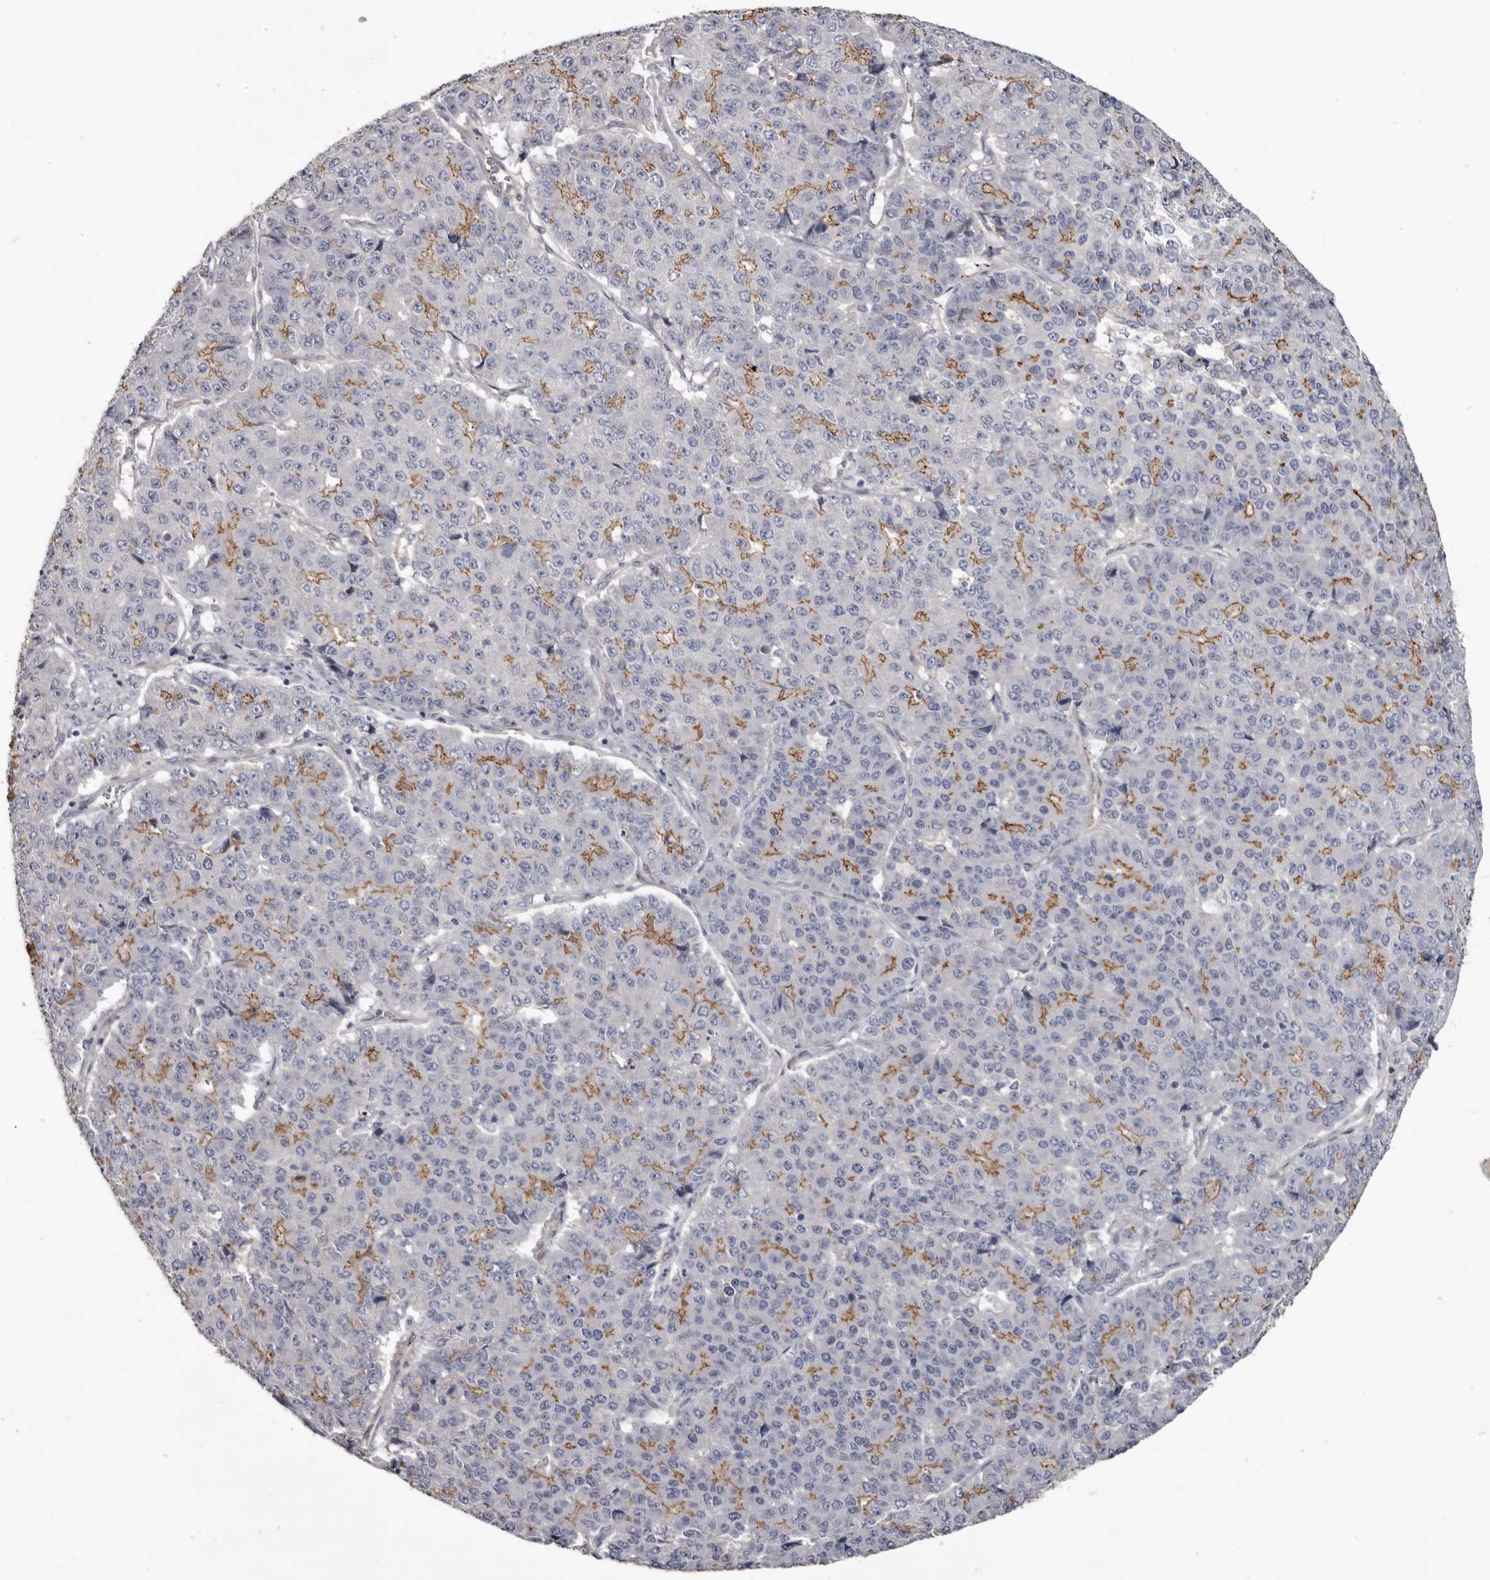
{"staining": {"intensity": "moderate", "quantity": "25%-75%", "location": "cytoplasmic/membranous"}, "tissue": "pancreatic cancer", "cell_type": "Tumor cells", "image_type": "cancer", "snomed": [{"axis": "morphology", "description": "Adenocarcinoma, NOS"}, {"axis": "topography", "description": "Pancreas"}], "caption": "Protein expression analysis of pancreatic cancer displays moderate cytoplasmic/membranous expression in about 25%-75% of tumor cells. Using DAB (3,3'-diaminobenzidine) (brown) and hematoxylin (blue) stains, captured at high magnification using brightfield microscopy.", "gene": "CGN", "patient": {"sex": "male", "age": 50}}